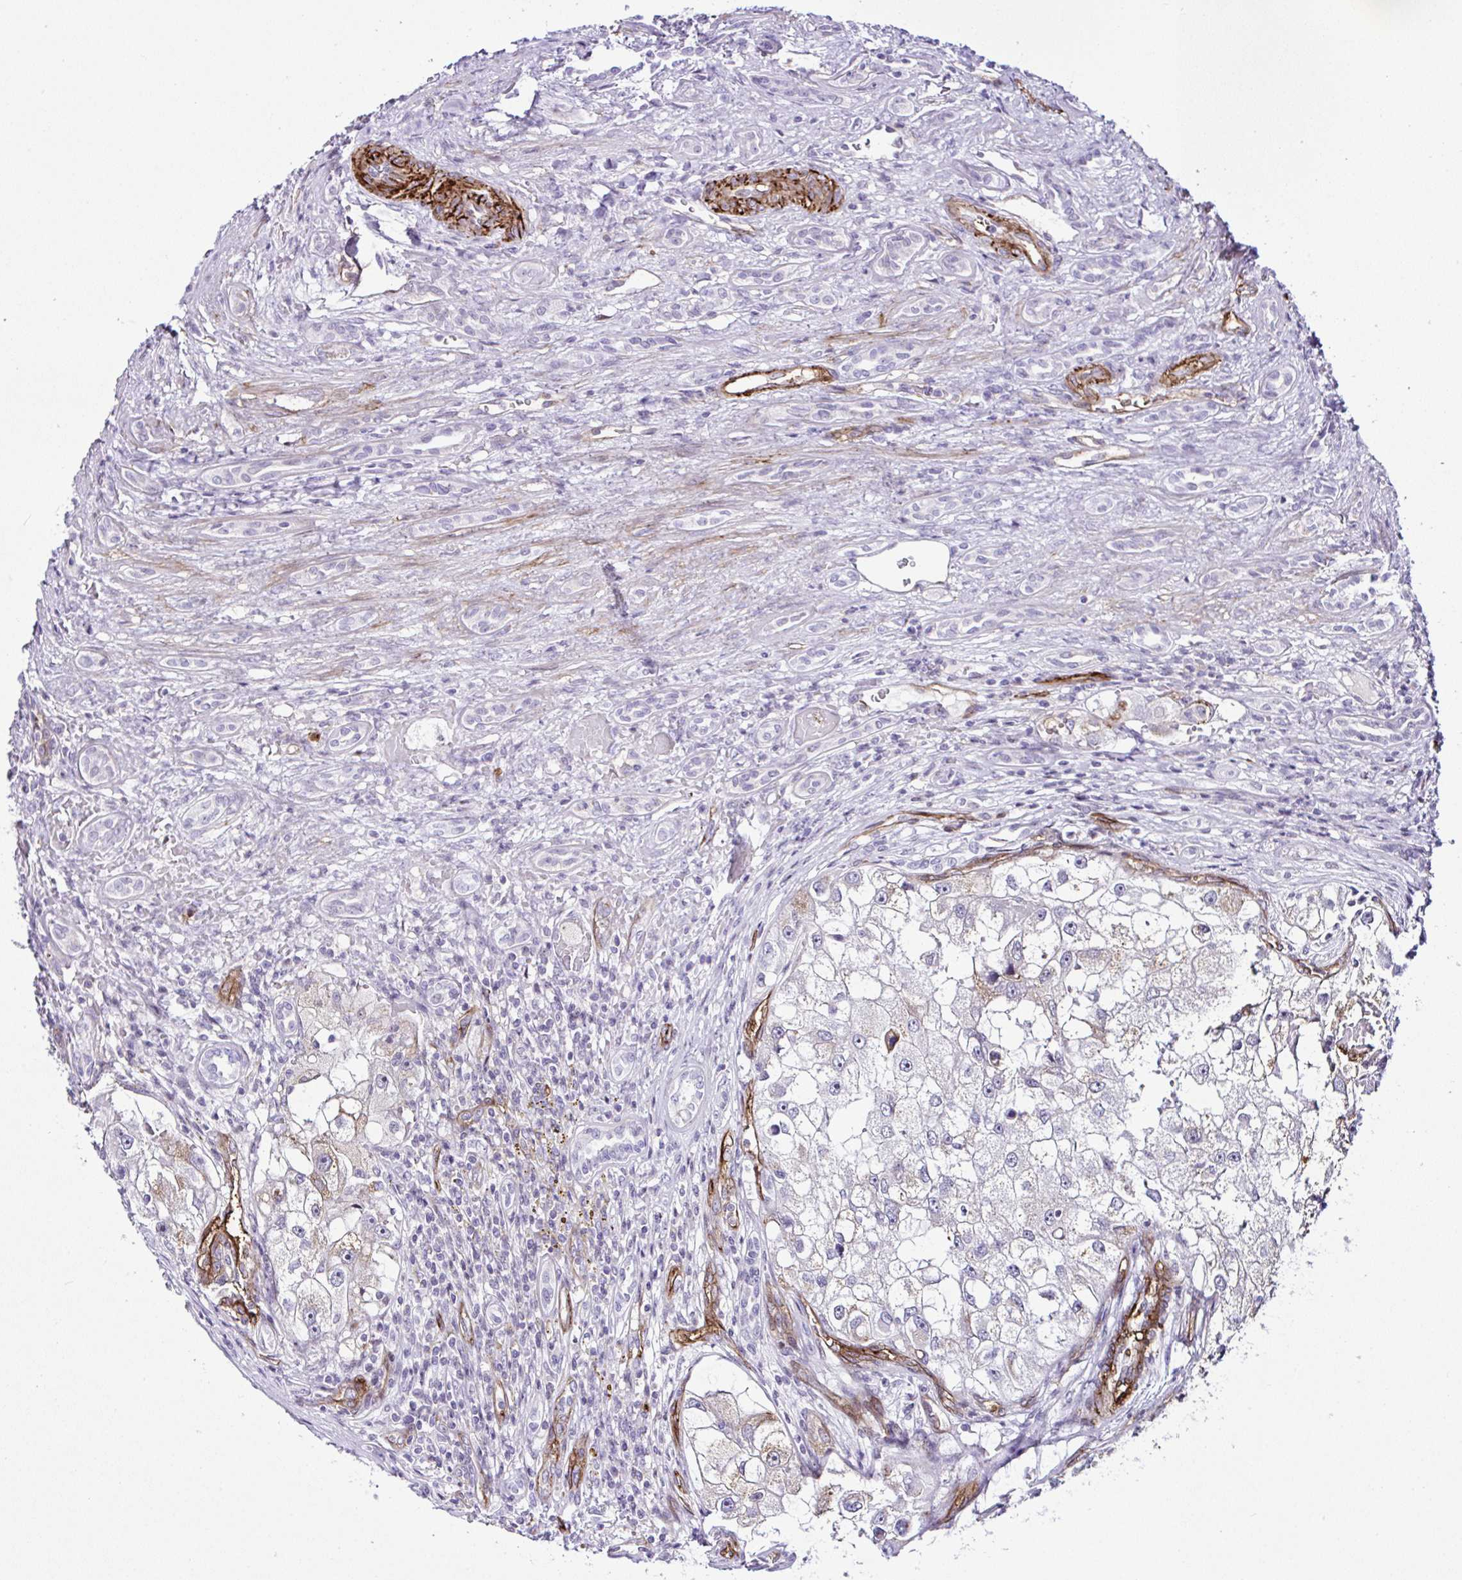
{"staining": {"intensity": "weak", "quantity": "<25%", "location": "cytoplasmic/membranous"}, "tissue": "renal cancer", "cell_type": "Tumor cells", "image_type": "cancer", "snomed": [{"axis": "morphology", "description": "Adenocarcinoma, NOS"}, {"axis": "topography", "description": "Kidney"}], "caption": "Tumor cells show no significant protein positivity in renal adenocarcinoma.", "gene": "FBXO34", "patient": {"sex": "male", "age": 63}}